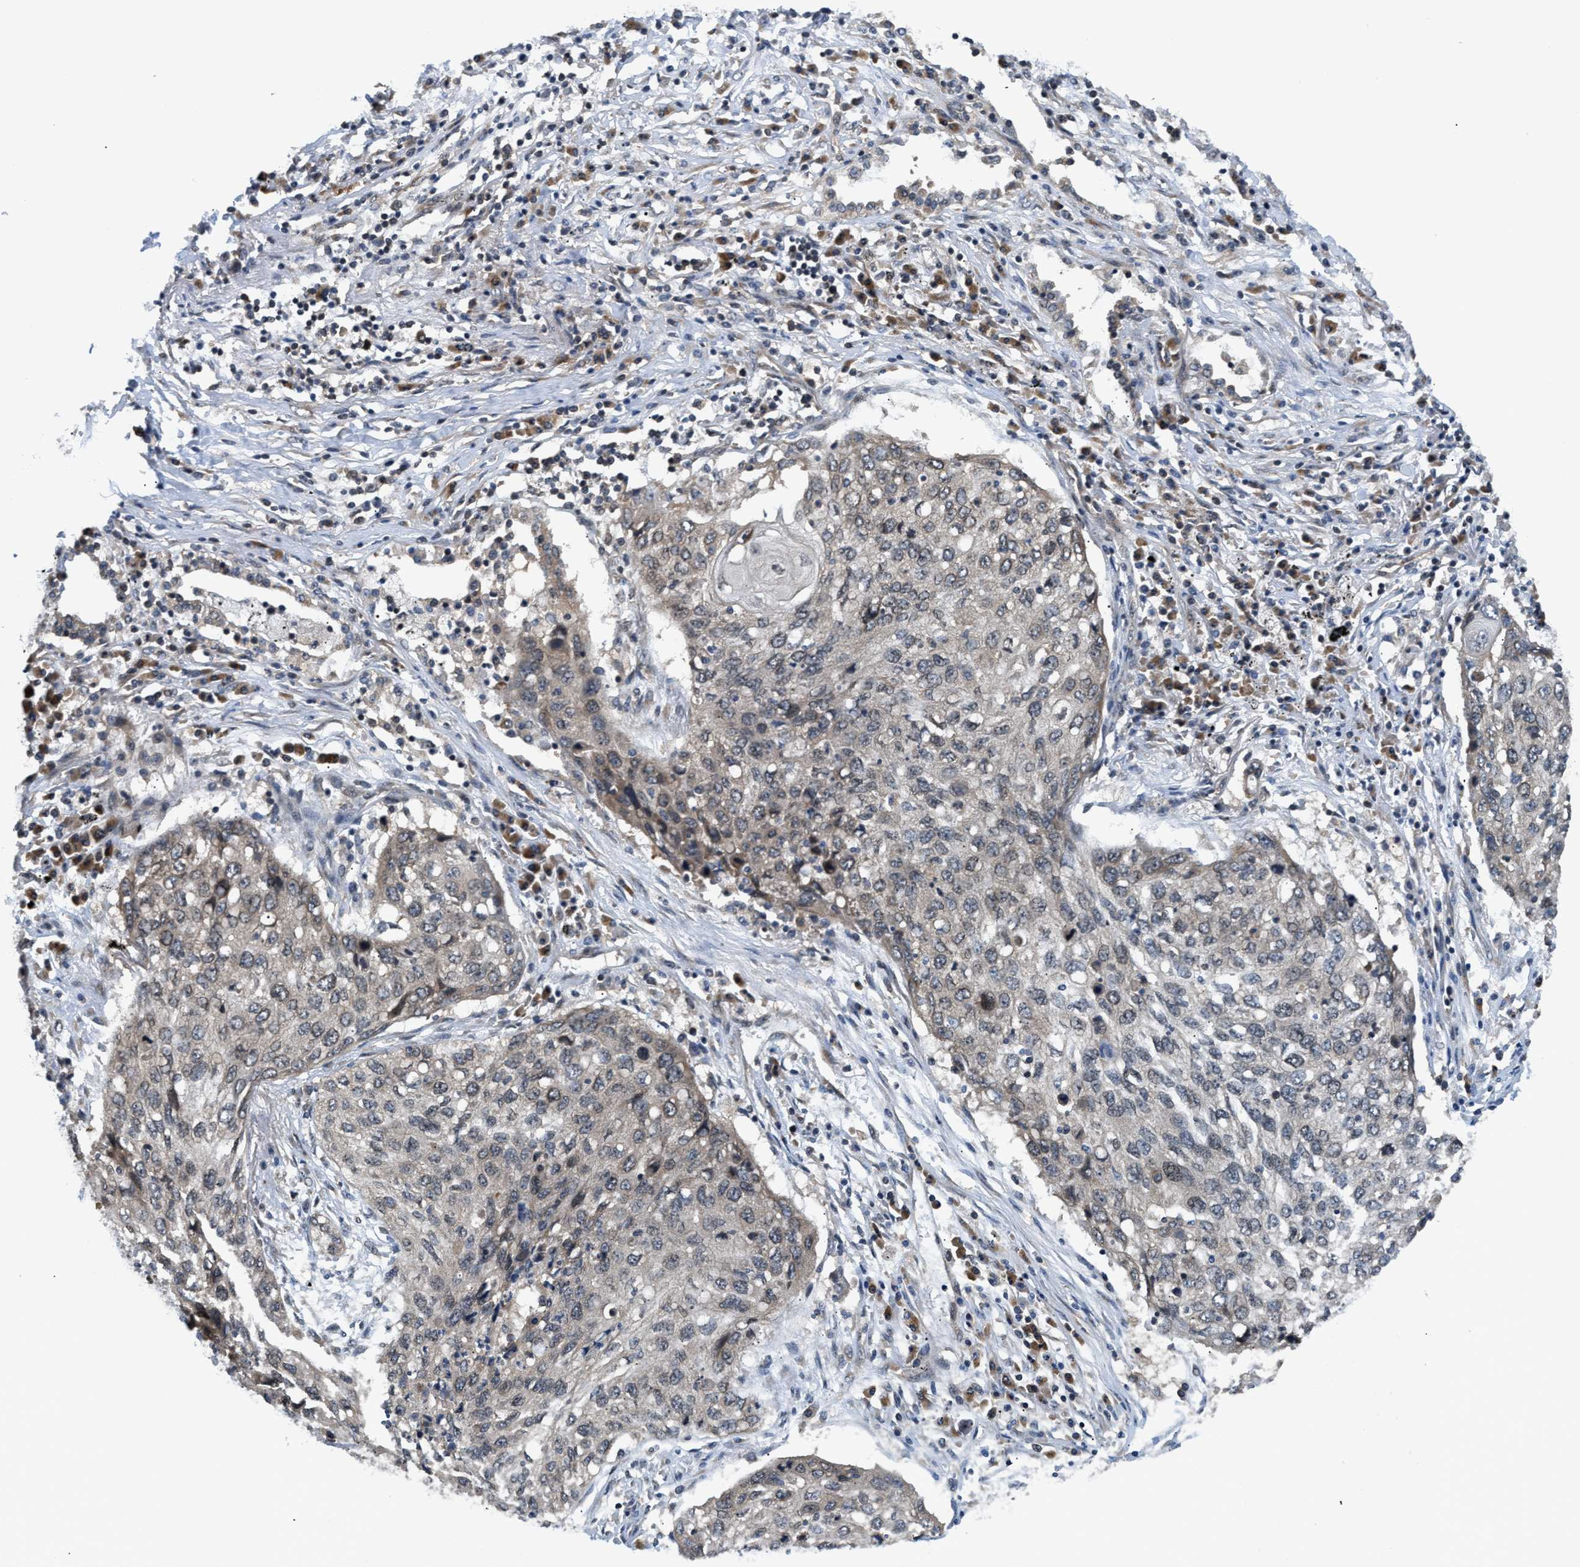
{"staining": {"intensity": "weak", "quantity": "<25%", "location": "cytoplasmic/membranous"}, "tissue": "lung cancer", "cell_type": "Tumor cells", "image_type": "cancer", "snomed": [{"axis": "morphology", "description": "Squamous cell carcinoma, NOS"}, {"axis": "topography", "description": "Lung"}], "caption": "Immunohistochemistry of lung cancer (squamous cell carcinoma) displays no staining in tumor cells. (IHC, brightfield microscopy, high magnification).", "gene": "RAB29", "patient": {"sex": "female", "age": 63}}